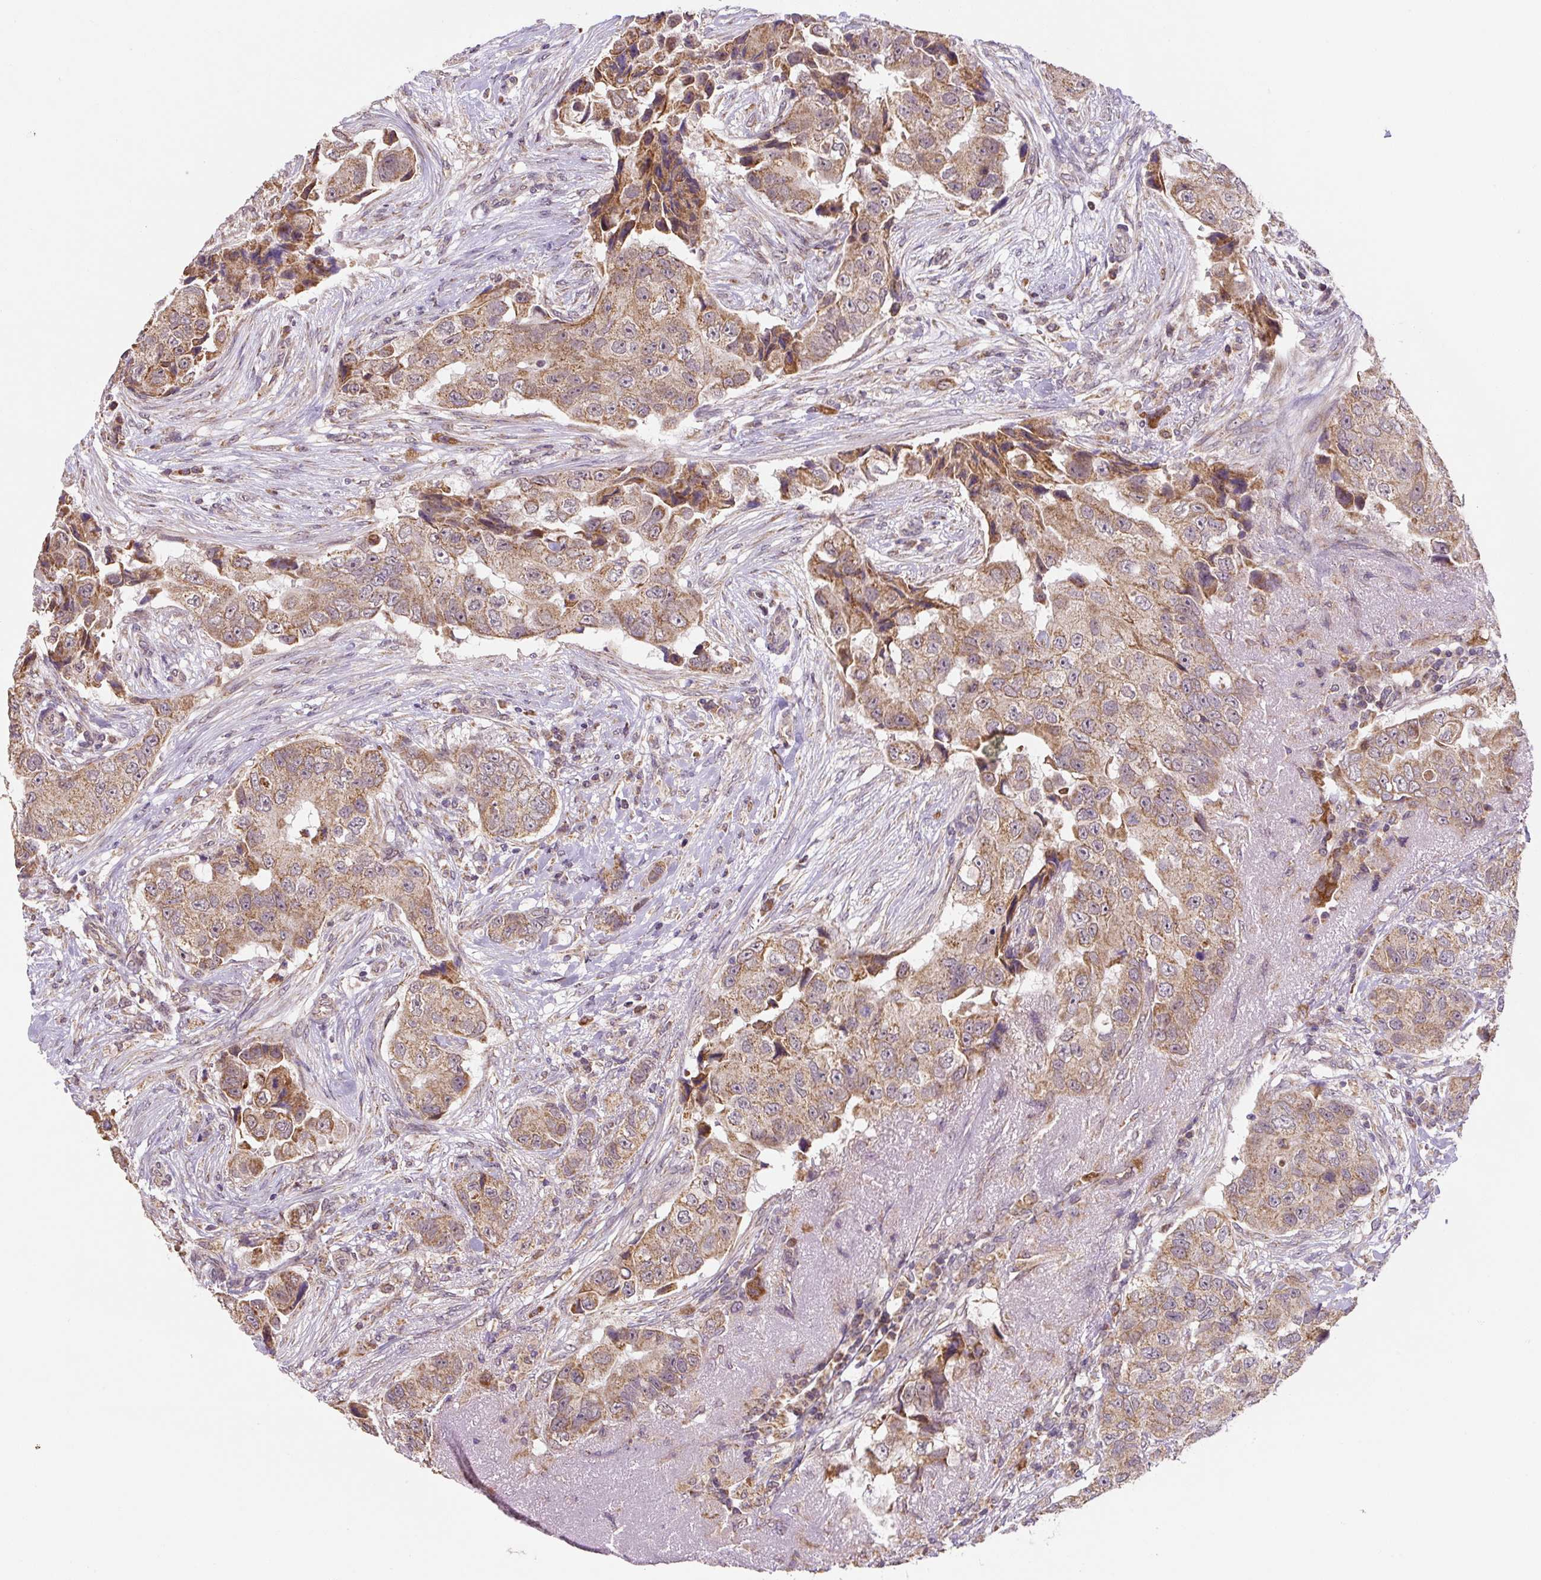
{"staining": {"intensity": "moderate", "quantity": ">75%", "location": "cytoplasmic/membranous"}, "tissue": "breast cancer", "cell_type": "Tumor cells", "image_type": "cancer", "snomed": [{"axis": "morphology", "description": "Normal tissue, NOS"}, {"axis": "morphology", "description": "Duct carcinoma"}, {"axis": "topography", "description": "Breast"}], "caption": "This micrograph demonstrates breast infiltrating ductal carcinoma stained with immunohistochemistry to label a protein in brown. The cytoplasmic/membranous of tumor cells show moderate positivity for the protein. Nuclei are counter-stained blue.", "gene": "MFSD9", "patient": {"sex": "female", "age": 62}}